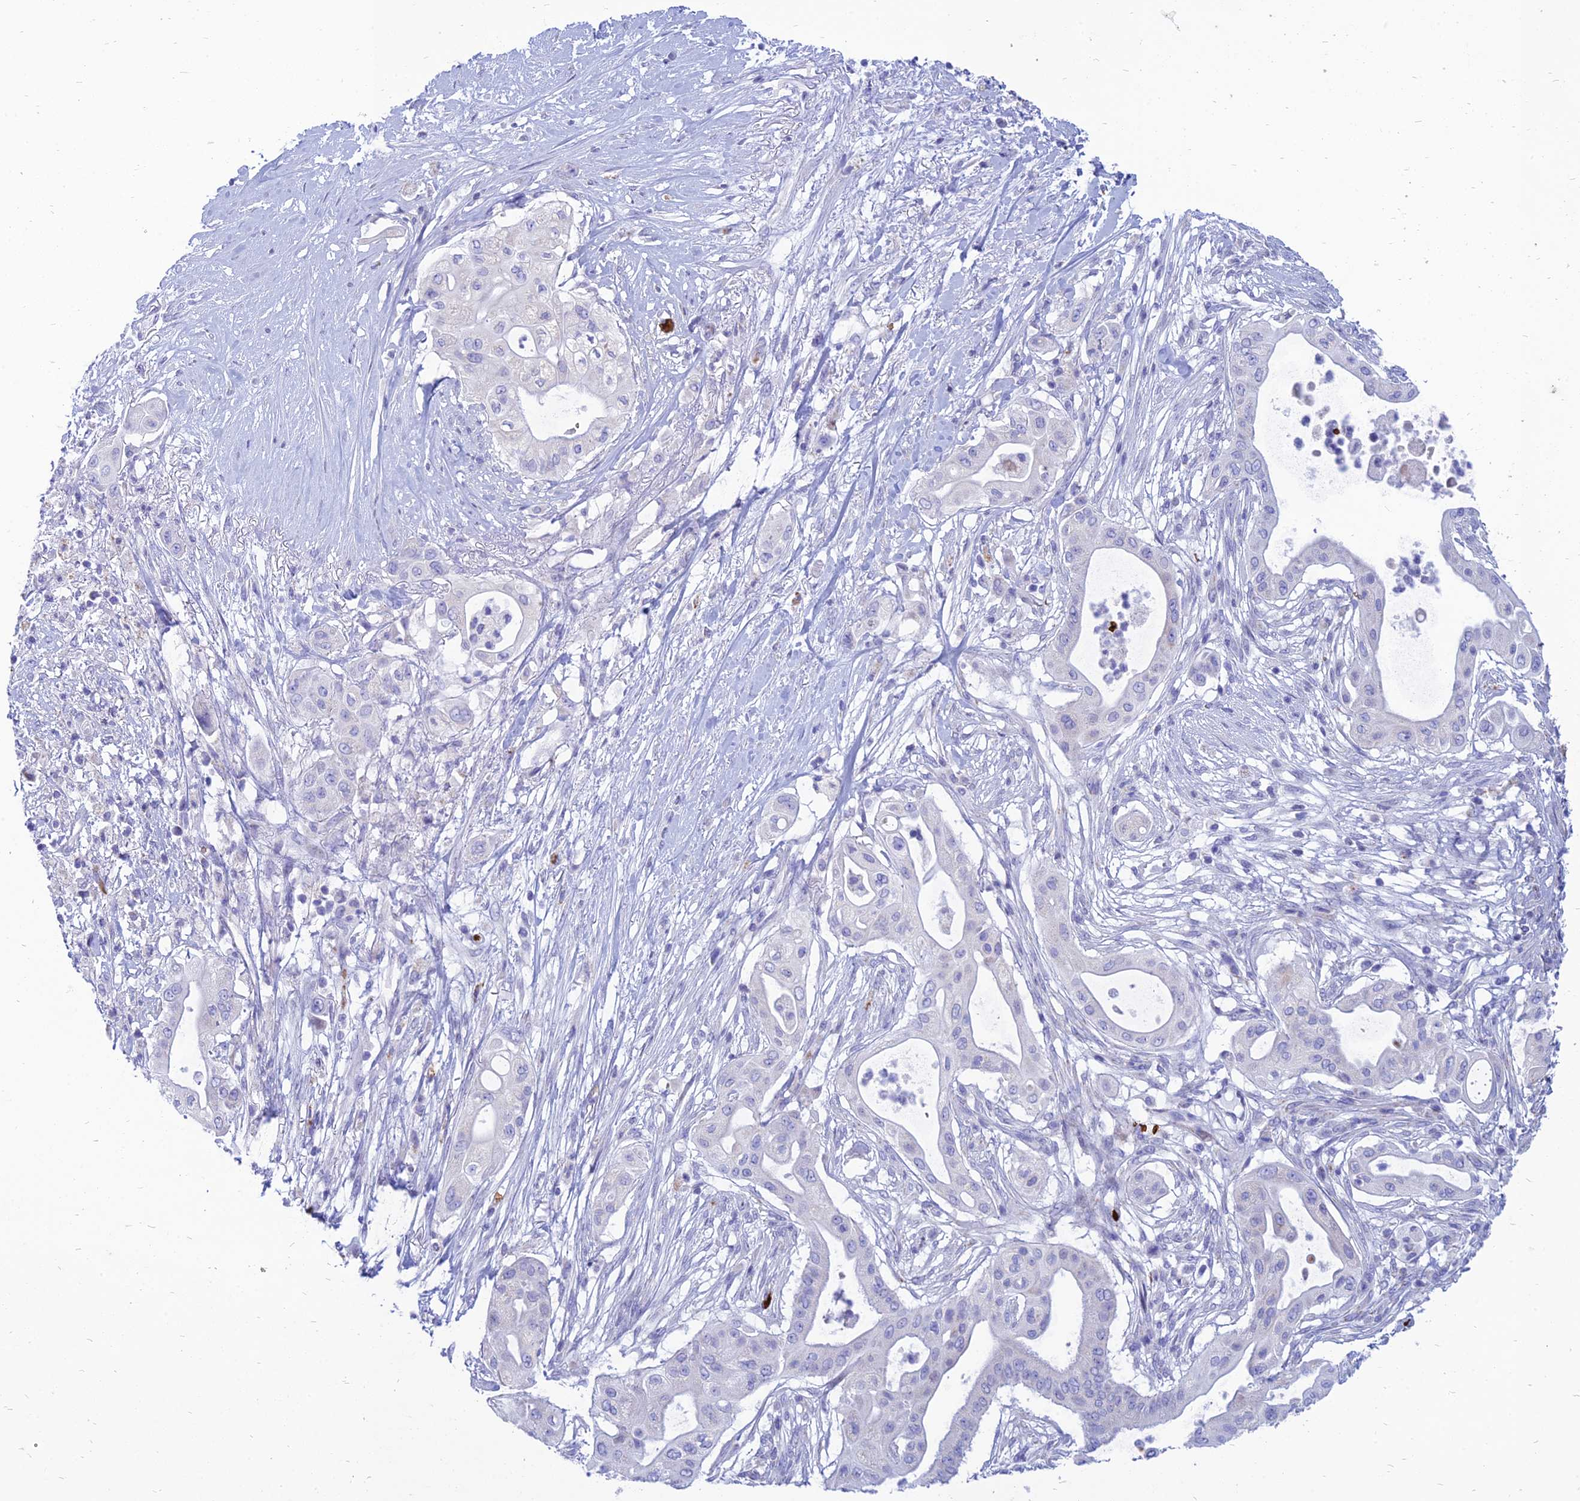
{"staining": {"intensity": "negative", "quantity": "none", "location": "none"}, "tissue": "pancreatic cancer", "cell_type": "Tumor cells", "image_type": "cancer", "snomed": [{"axis": "morphology", "description": "Adenocarcinoma, NOS"}, {"axis": "topography", "description": "Pancreas"}], "caption": "This is an IHC histopathology image of human pancreatic cancer (adenocarcinoma). There is no positivity in tumor cells.", "gene": "HHAT", "patient": {"sex": "male", "age": 68}}